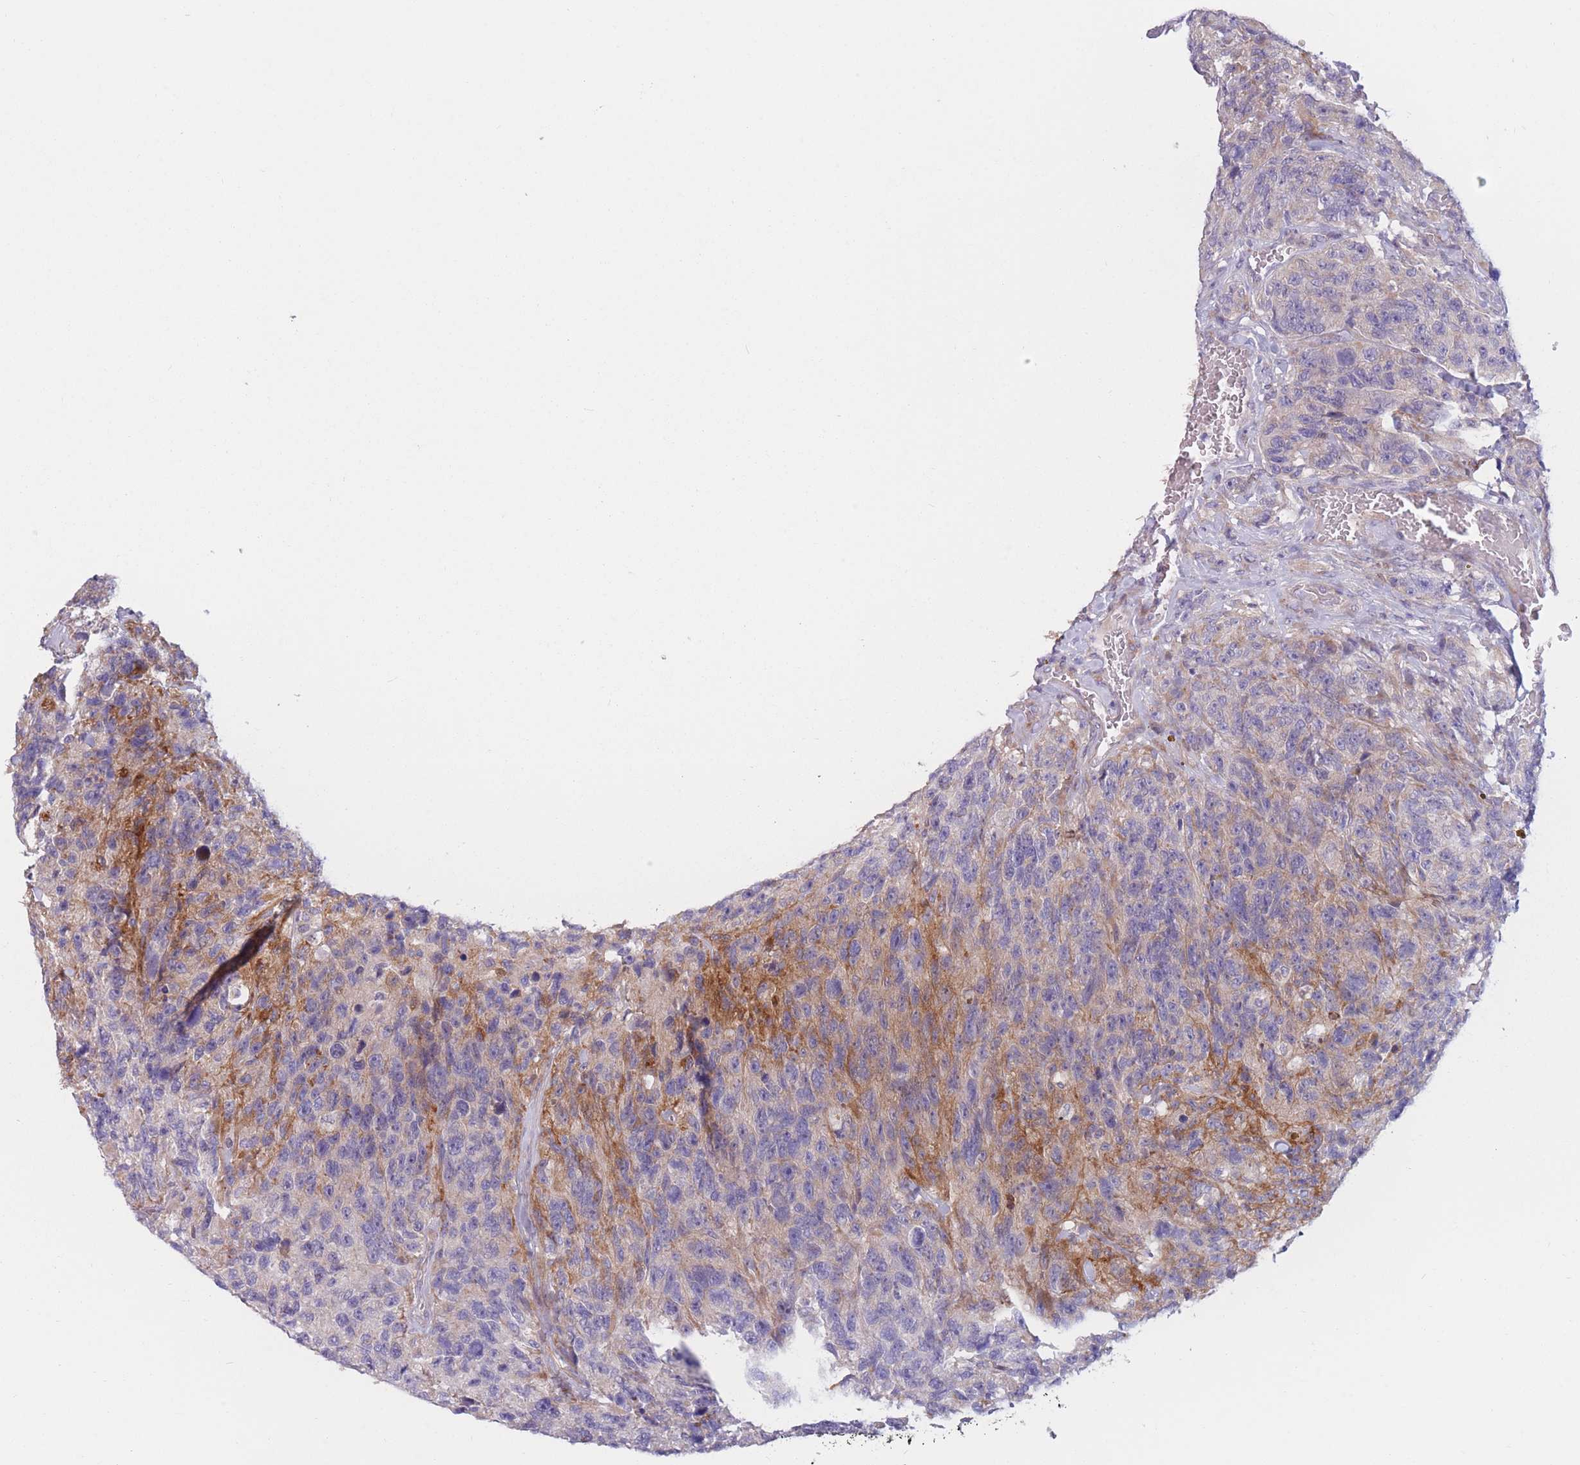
{"staining": {"intensity": "negative", "quantity": "none", "location": "none"}, "tissue": "glioma", "cell_type": "Tumor cells", "image_type": "cancer", "snomed": [{"axis": "morphology", "description": "Glioma, malignant, High grade"}, {"axis": "topography", "description": "Brain"}], "caption": "DAB (3,3'-diaminobenzidine) immunohistochemical staining of malignant glioma (high-grade) demonstrates no significant positivity in tumor cells. (Brightfield microscopy of DAB (3,3'-diaminobenzidine) IHC at high magnification).", "gene": "PDE4A", "patient": {"sex": "male", "age": 69}}